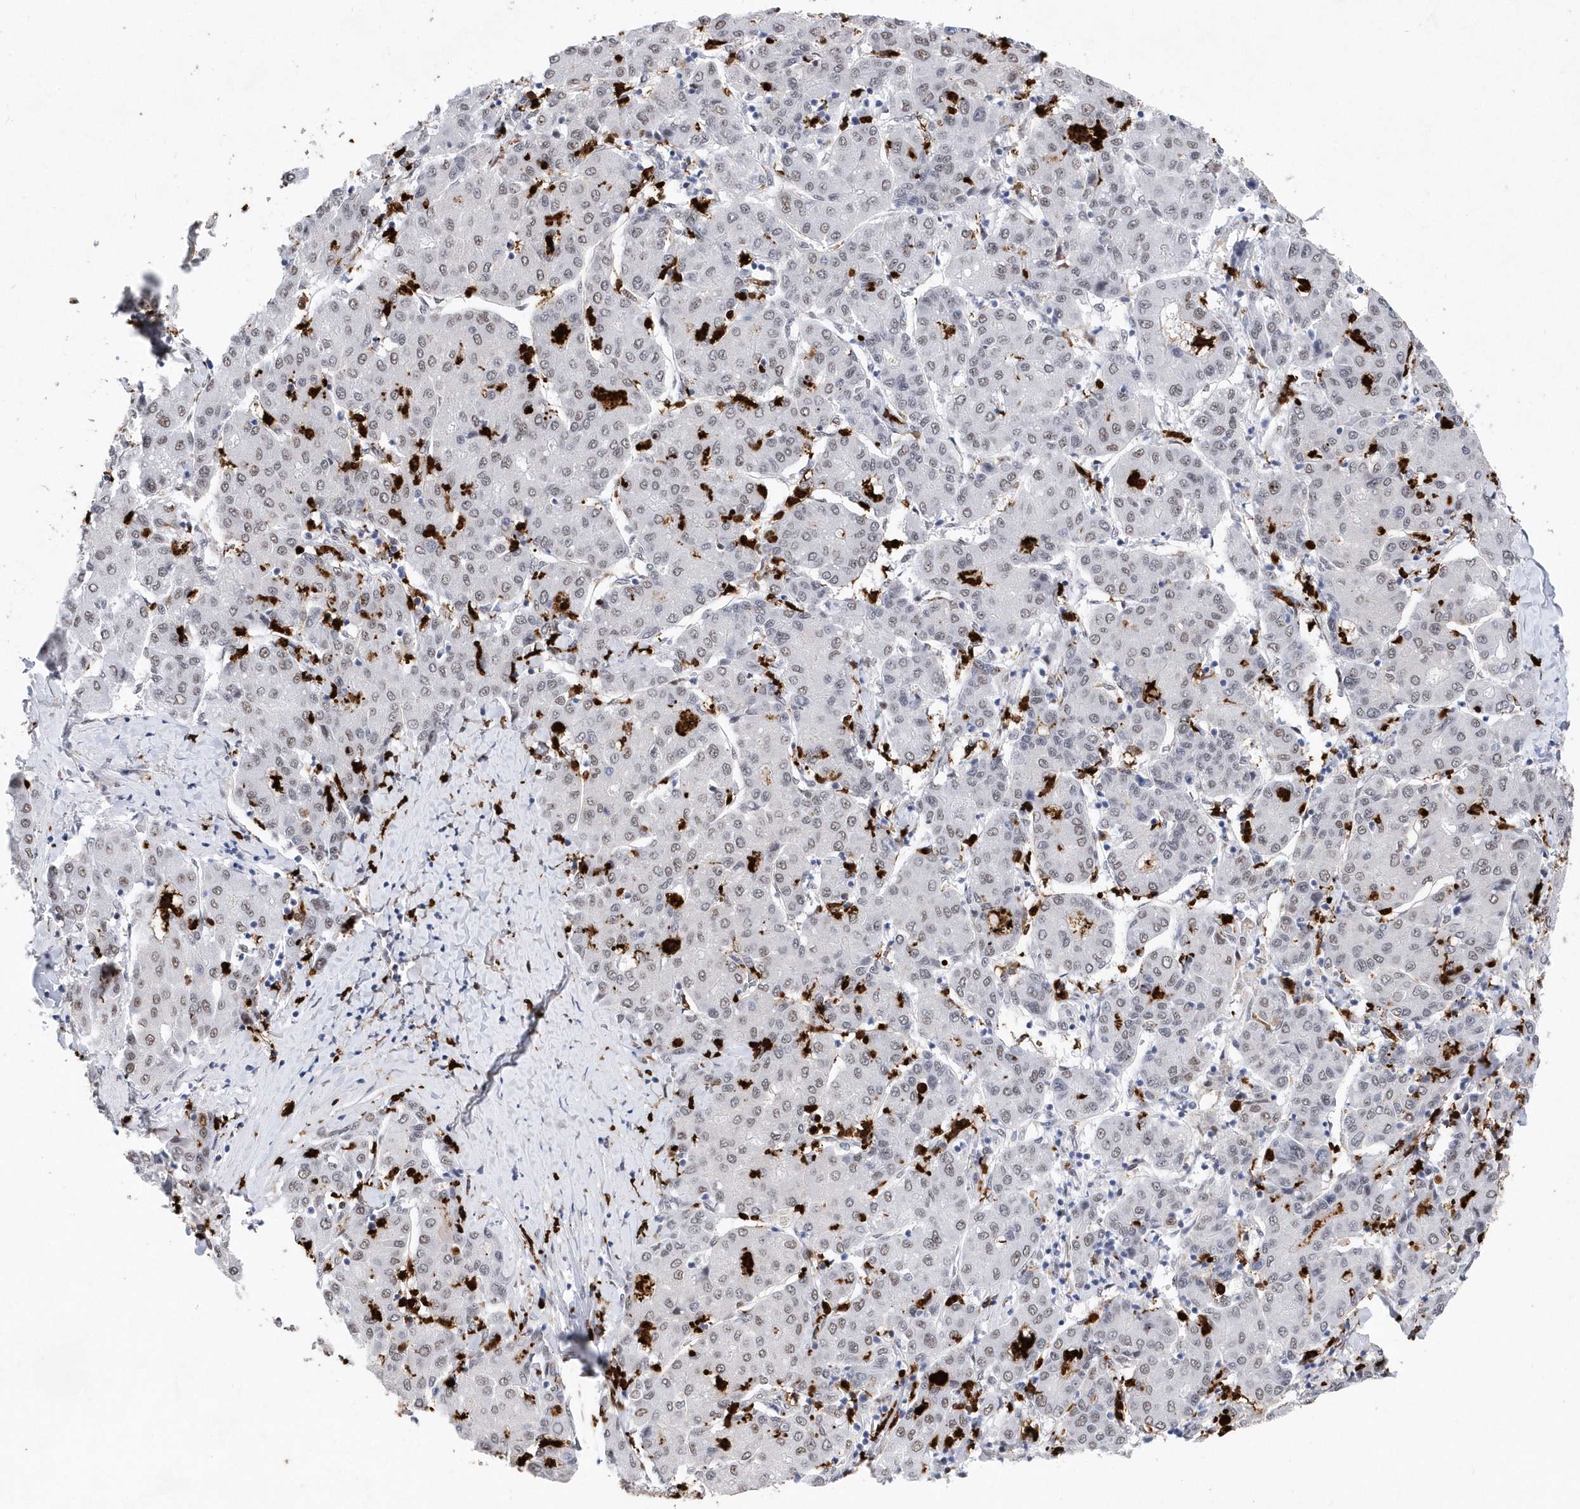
{"staining": {"intensity": "weak", "quantity": "25%-75%", "location": "nuclear"}, "tissue": "liver cancer", "cell_type": "Tumor cells", "image_type": "cancer", "snomed": [{"axis": "morphology", "description": "Carcinoma, Hepatocellular, NOS"}, {"axis": "topography", "description": "Liver"}], "caption": "Hepatocellular carcinoma (liver) stained with IHC reveals weak nuclear staining in about 25%-75% of tumor cells.", "gene": "RPP30", "patient": {"sex": "male", "age": 65}}